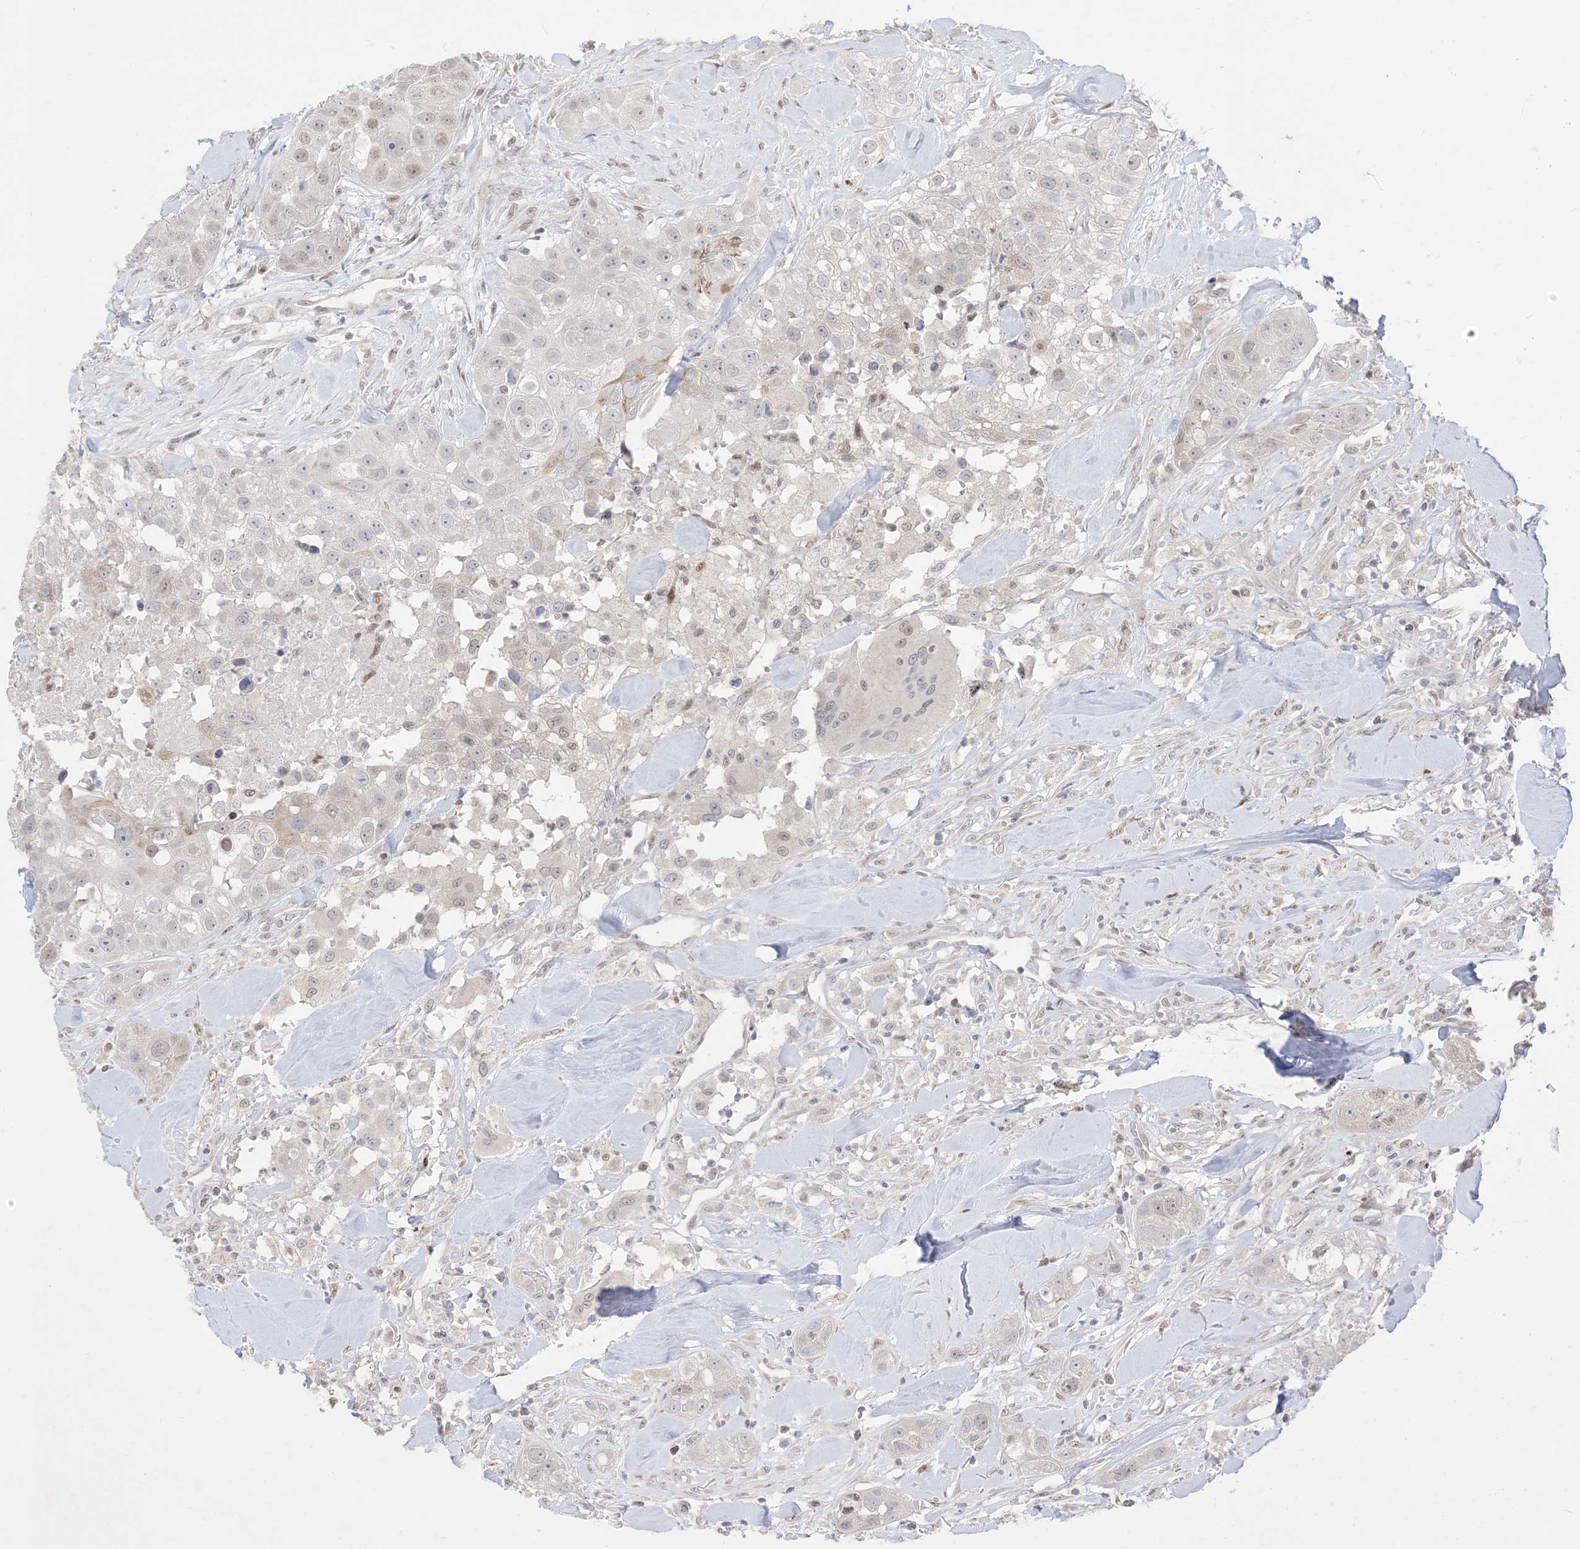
{"staining": {"intensity": "weak", "quantity": "<25%", "location": "nuclear"}, "tissue": "head and neck cancer", "cell_type": "Tumor cells", "image_type": "cancer", "snomed": [{"axis": "morphology", "description": "Normal tissue, NOS"}, {"axis": "morphology", "description": "Squamous cell carcinoma, NOS"}, {"axis": "topography", "description": "Skeletal muscle"}, {"axis": "topography", "description": "Head-Neck"}], "caption": "A high-resolution micrograph shows IHC staining of head and neck squamous cell carcinoma, which displays no significant staining in tumor cells.", "gene": "BHLHE40", "patient": {"sex": "male", "age": 51}}